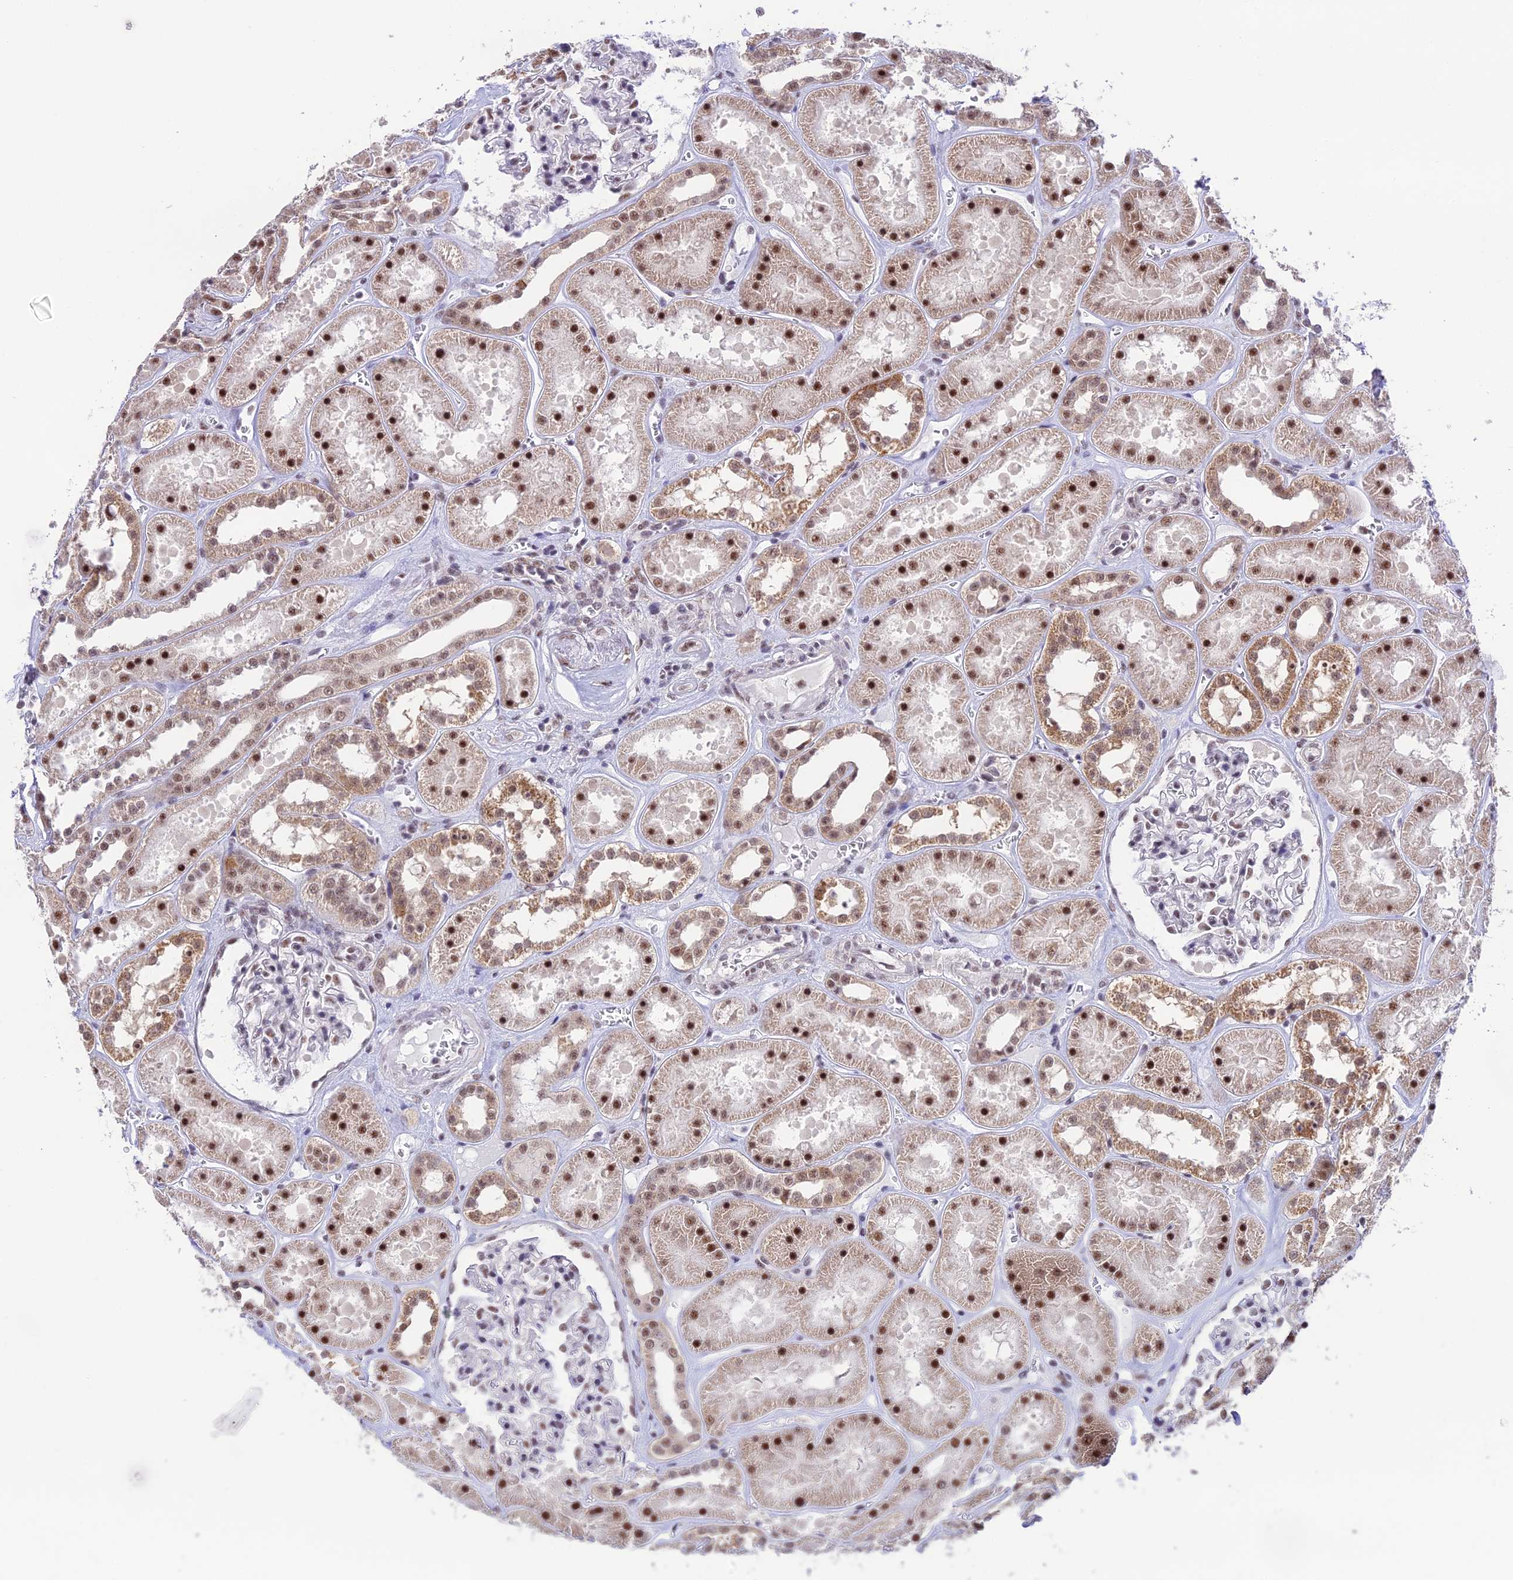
{"staining": {"intensity": "weak", "quantity": "25%-75%", "location": "nuclear"}, "tissue": "kidney", "cell_type": "Cells in glomeruli", "image_type": "normal", "snomed": [{"axis": "morphology", "description": "Normal tissue, NOS"}, {"axis": "topography", "description": "Kidney"}], "caption": "This image demonstrates immunohistochemistry staining of normal human kidney, with low weak nuclear expression in about 25%-75% of cells in glomeruli.", "gene": "THOC7", "patient": {"sex": "female", "age": 41}}